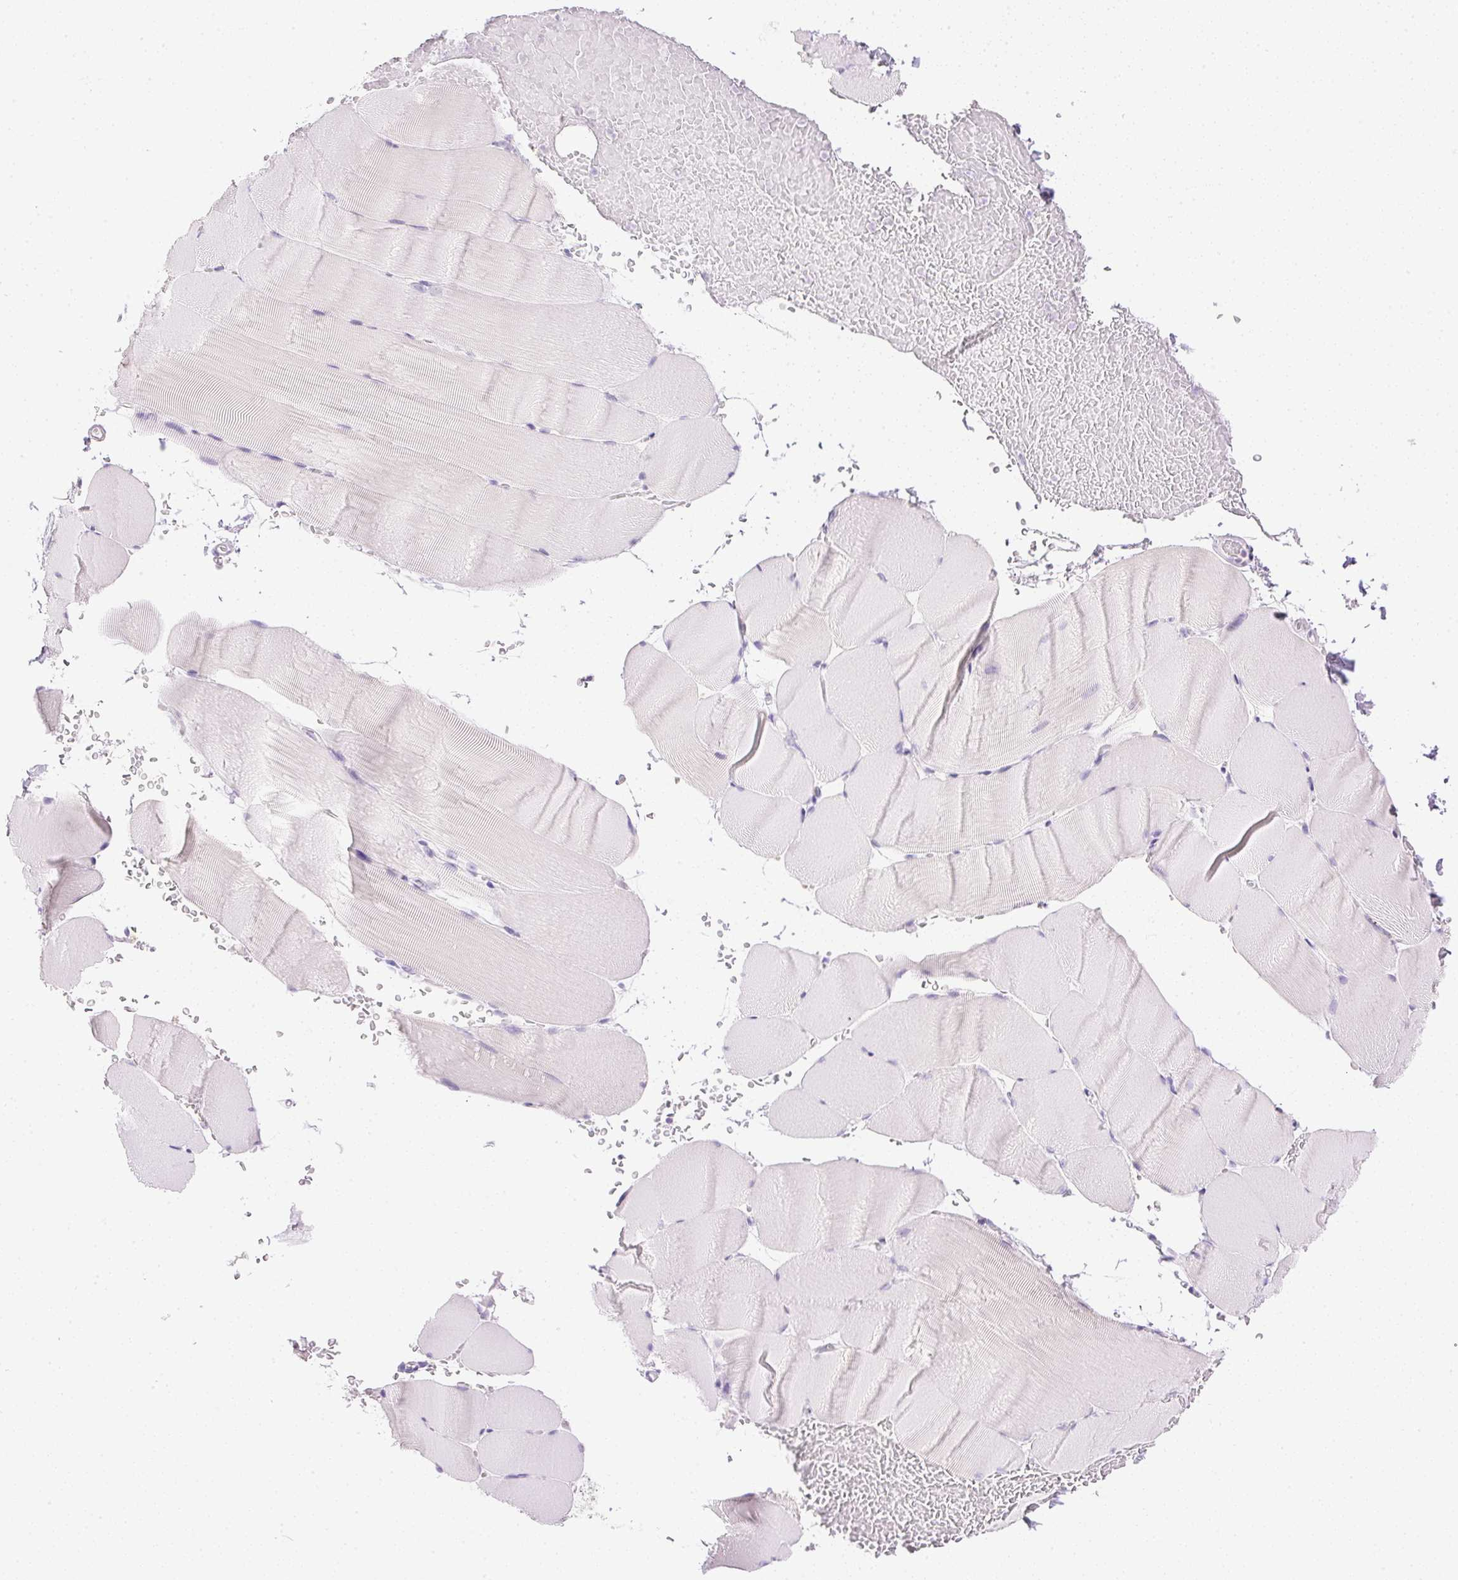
{"staining": {"intensity": "negative", "quantity": "none", "location": "none"}, "tissue": "skeletal muscle", "cell_type": "Myocytes", "image_type": "normal", "snomed": [{"axis": "morphology", "description": "Normal tissue, NOS"}, {"axis": "topography", "description": "Skeletal muscle"}], "caption": "Immunohistochemistry (IHC) image of benign skeletal muscle: skeletal muscle stained with DAB (3,3'-diaminobenzidine) reveals no significant protein staining in myocytes.", "gene": "ATP6V1G3", "patient": {"sex": "female", "age": 37}}